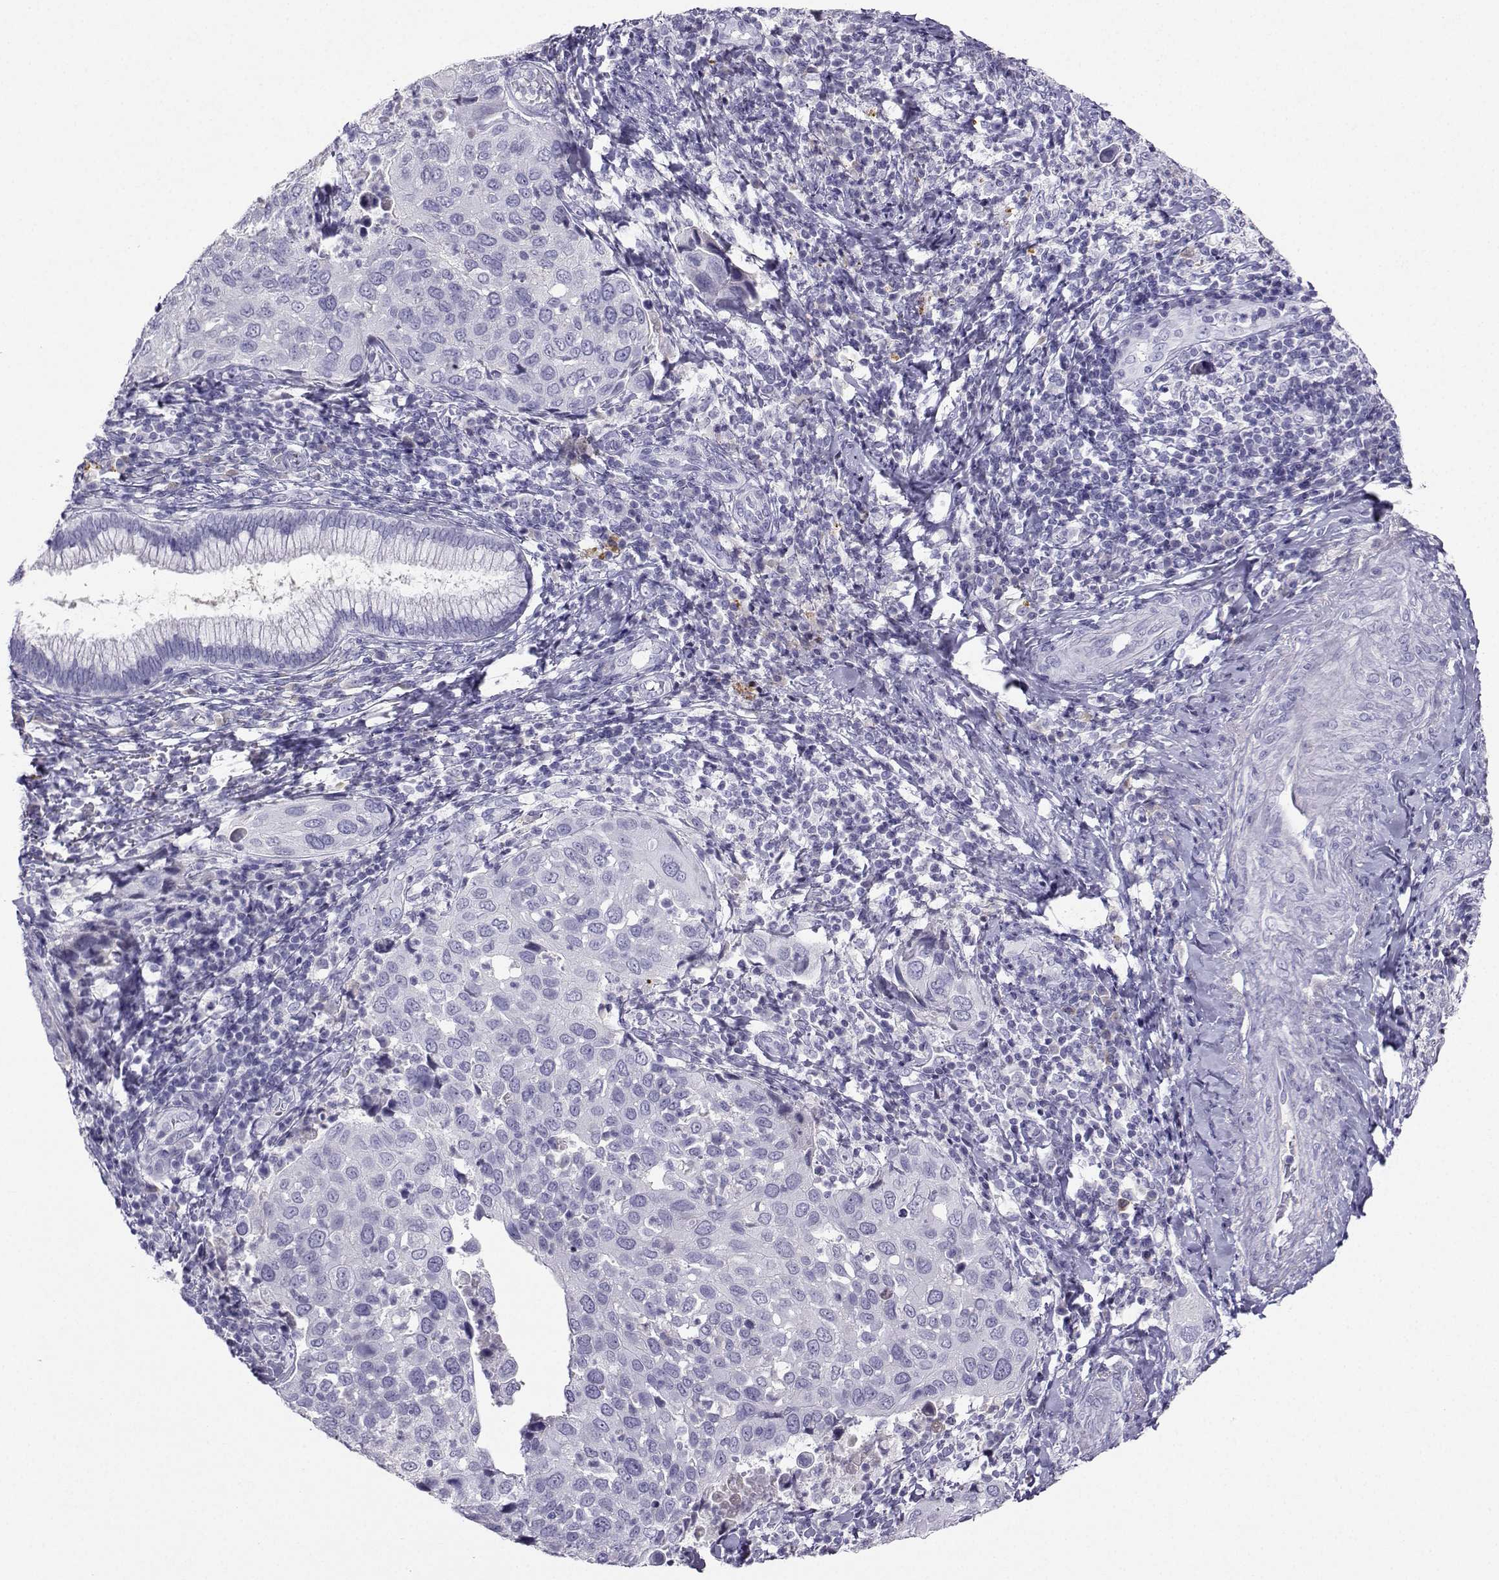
{"staining": {"intensity": "negative", "quantity": "none", "location": "none"}, "tissue": "cervical cancer", "cell_type": "Tumor cells", "image_type": "cancer", "snomed": [{"axis": "morphology", "description": "Squamous cell carcinoma, NOS"}, {"axis": "topography", "description": "Cervix"}], "caption": "Cervical squamous cell carcinoma was stained to show a protein in brown. There is no significant expression in tumor cells.", "gene": "GRIK4", "patient": {"sex": "female", "age": 54}}